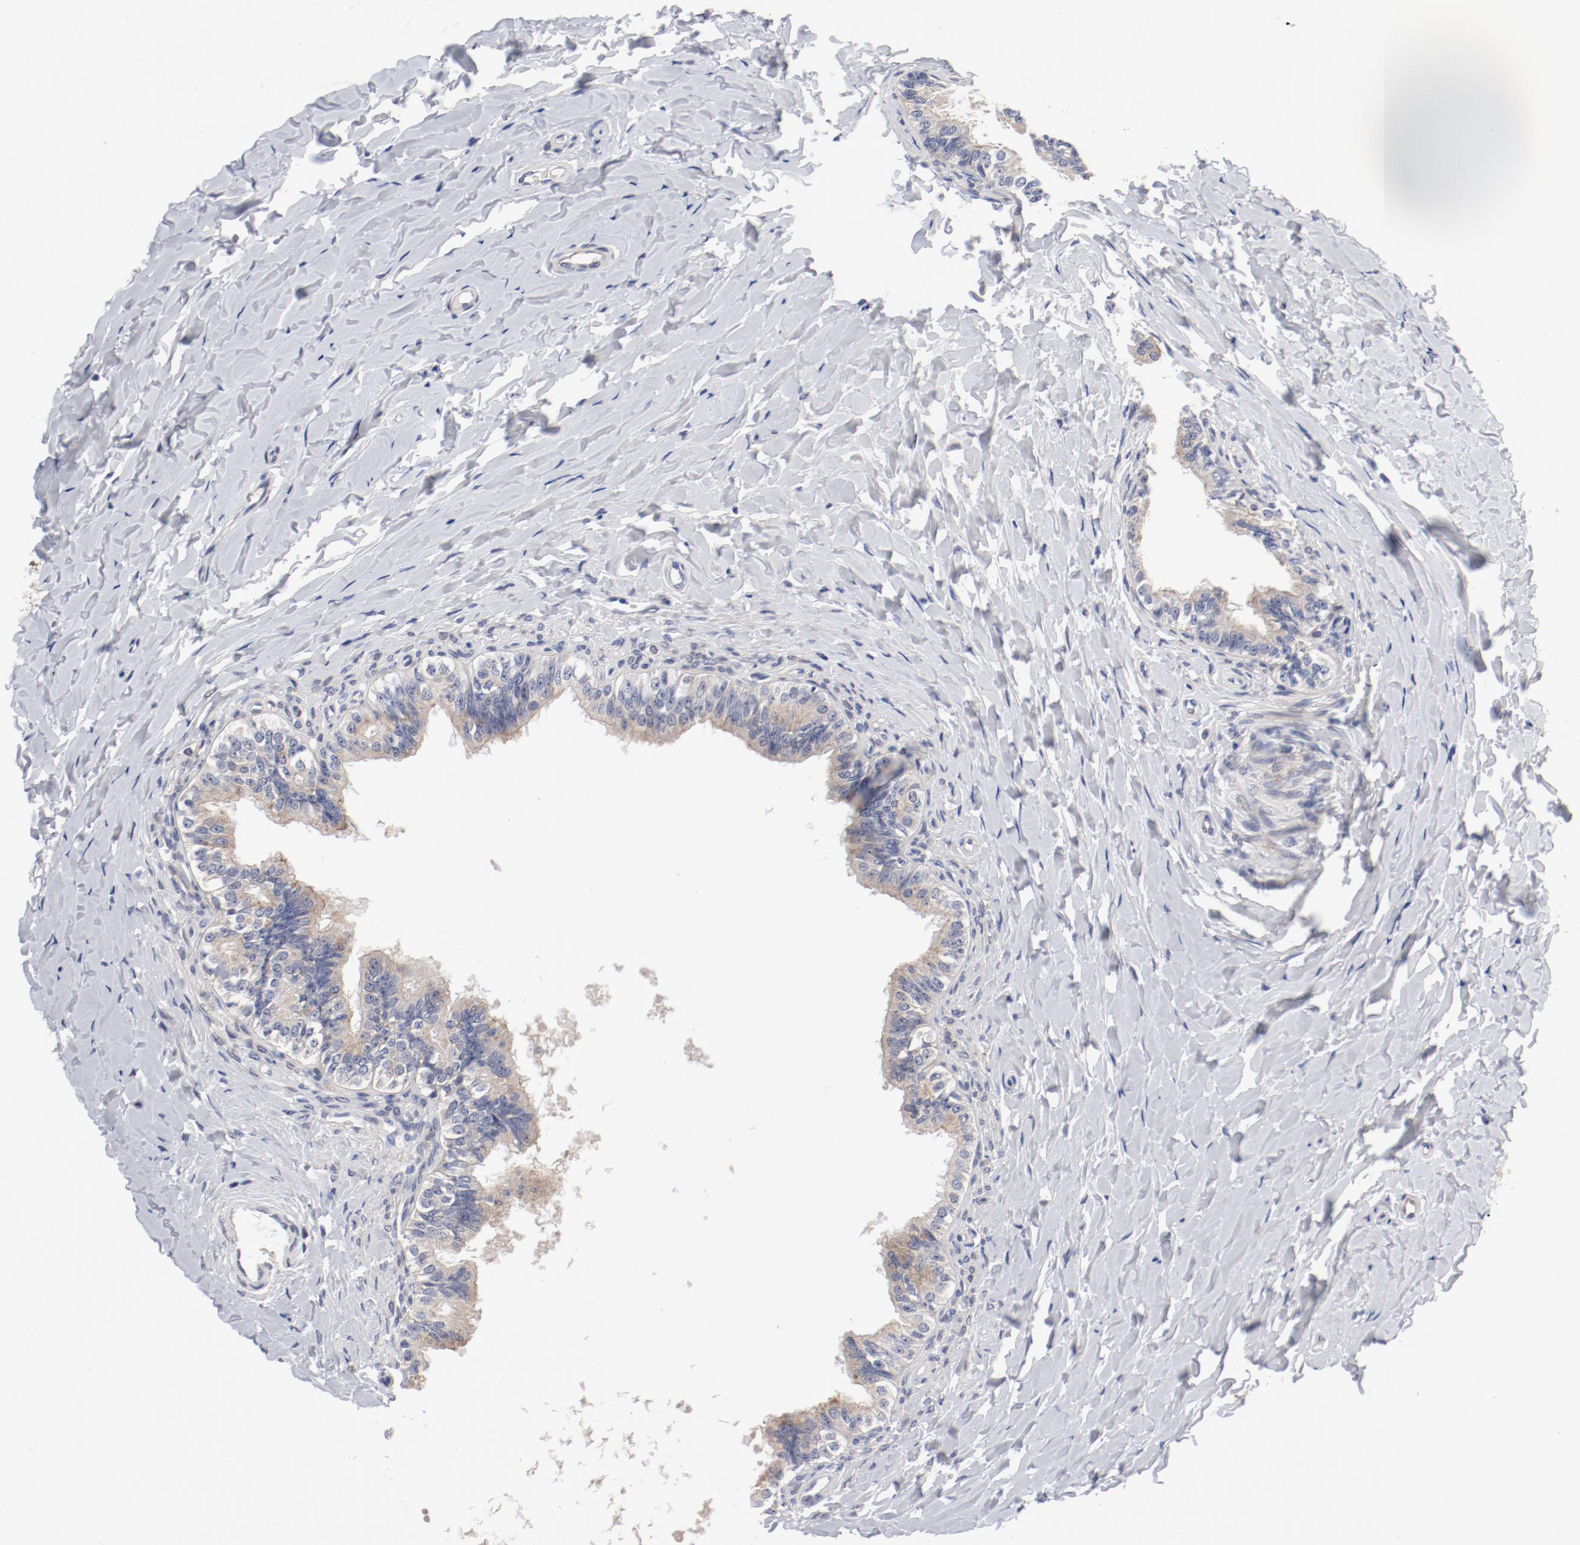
{"staining": {"intensity": "weak", "quantity": ">75%", "location": "cytoplasmic/membranous"}, "tissue": "epididymis", "cell_type": "Glandular cells", "image_type": "normal", "snomed": [{"axis": "morphology", "description": "Normal tissue, NOS"}, {"axis": "topography", "description": "Soft tissue"}, {"axis": "topography", "description": "Epididymis"}], "caption": "IHC histopathology image of normal human epididymis stained for a protein (brown), which shows low levels of weak cytoplasmic/membranous positivity in approximately >75% of glandular cells.", "gene": "GPR143", "patient": {"sex": "male", "age": 26}}